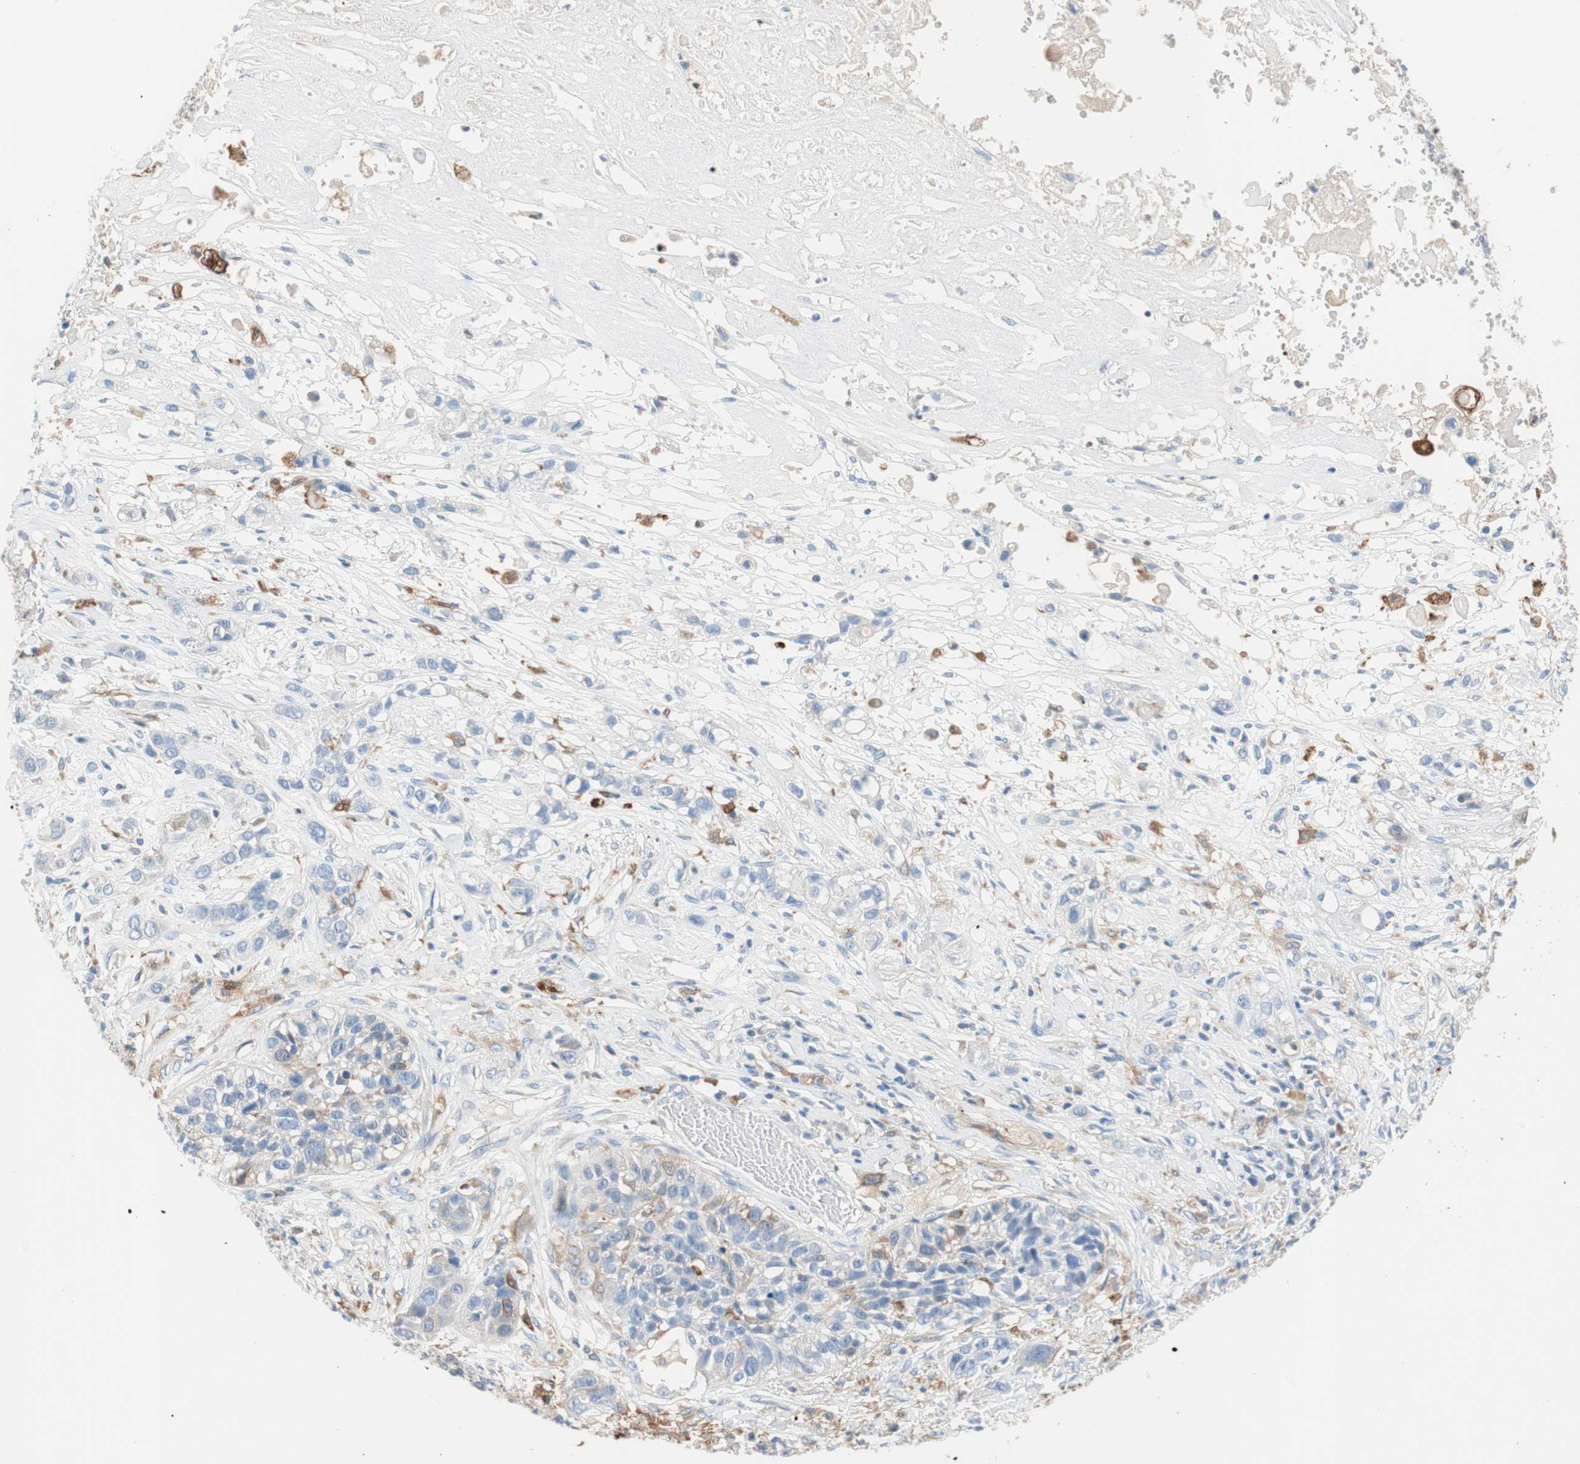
{"staining": {"intensity": "negative", "quantity": "none", "location": "none"}, "tissue": "lung cancer", "cell_type": "Tumor cells", "image_type": "cancer", "snomed": [{"axis": "morphology", "description": "Squamous cell carcinoma, NOS"}, {"axis": "topography", "description": "Lung"}], "caption": "IHC histopathology image of neoplastic tissue: lung squamous cell carcinoma stained with DAB displays no significant protein expression in tumor cells.", "gene": "GLUL", "patient": {"sex": "male", "age": 71}}